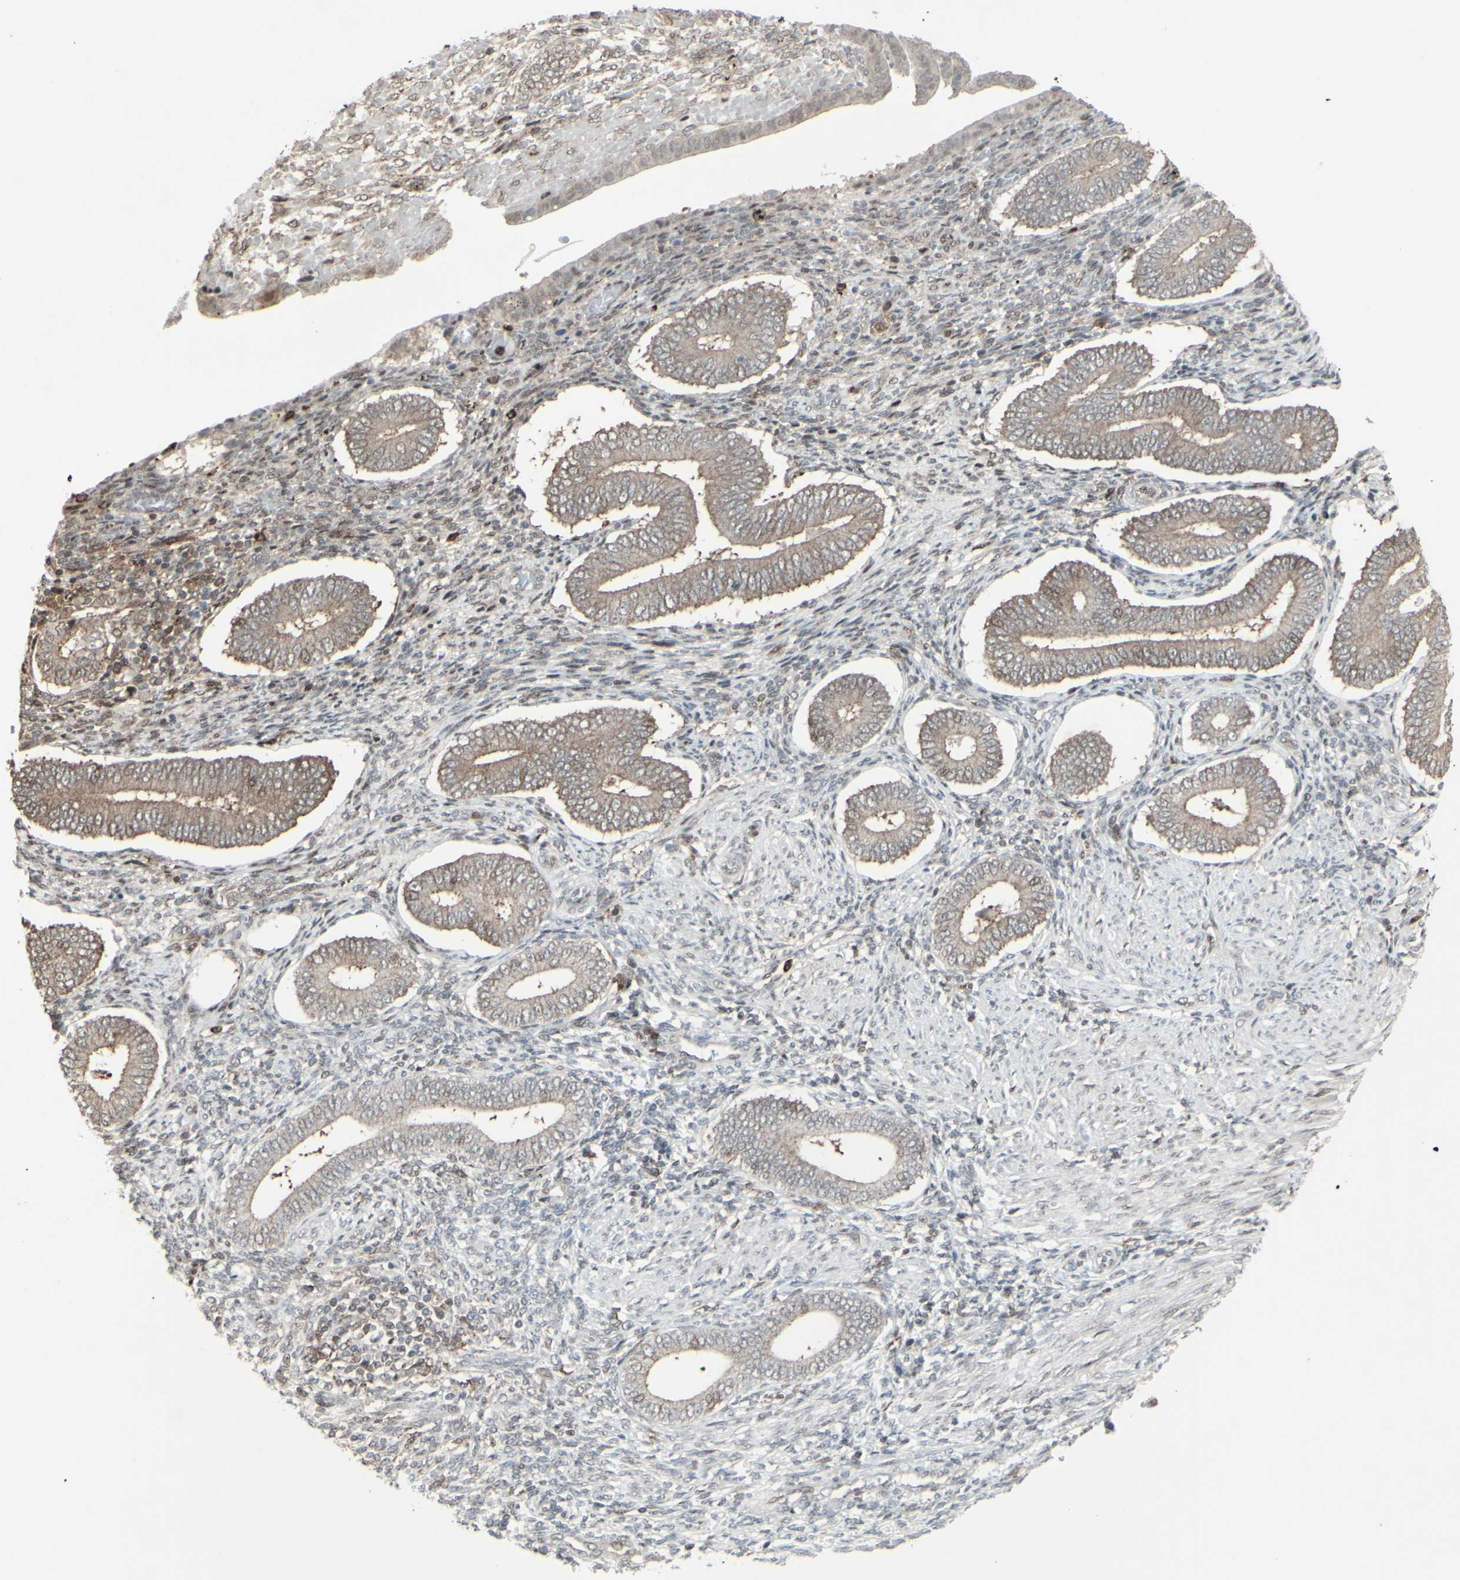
{"staining": {"intensity": "weak", "quantity": "<25%", "location": "nuclear"}, "tissue": "endometrium", "cell_type": "Cells in endometrial stroma", "image_type": "normal", "snomed": [{"axis": "morphology", "description": "Normal tissue, NOS"}, {"axis": "topography", "description": "Endometrium"}], "caption": "DAB (3,3'-diaminobenzidine) immunohistochemical staining of benign endometrium demonstrates no significant expression in cells in endometrial stroma. (Stains: DAB (3,3'-diaminobenzidine) IHC with hematoxylin counter stain, Microscopy: brightfield microscopy at high magnification).", "gene": "CD33", "patient": {"sex": "female", "age": 42}}